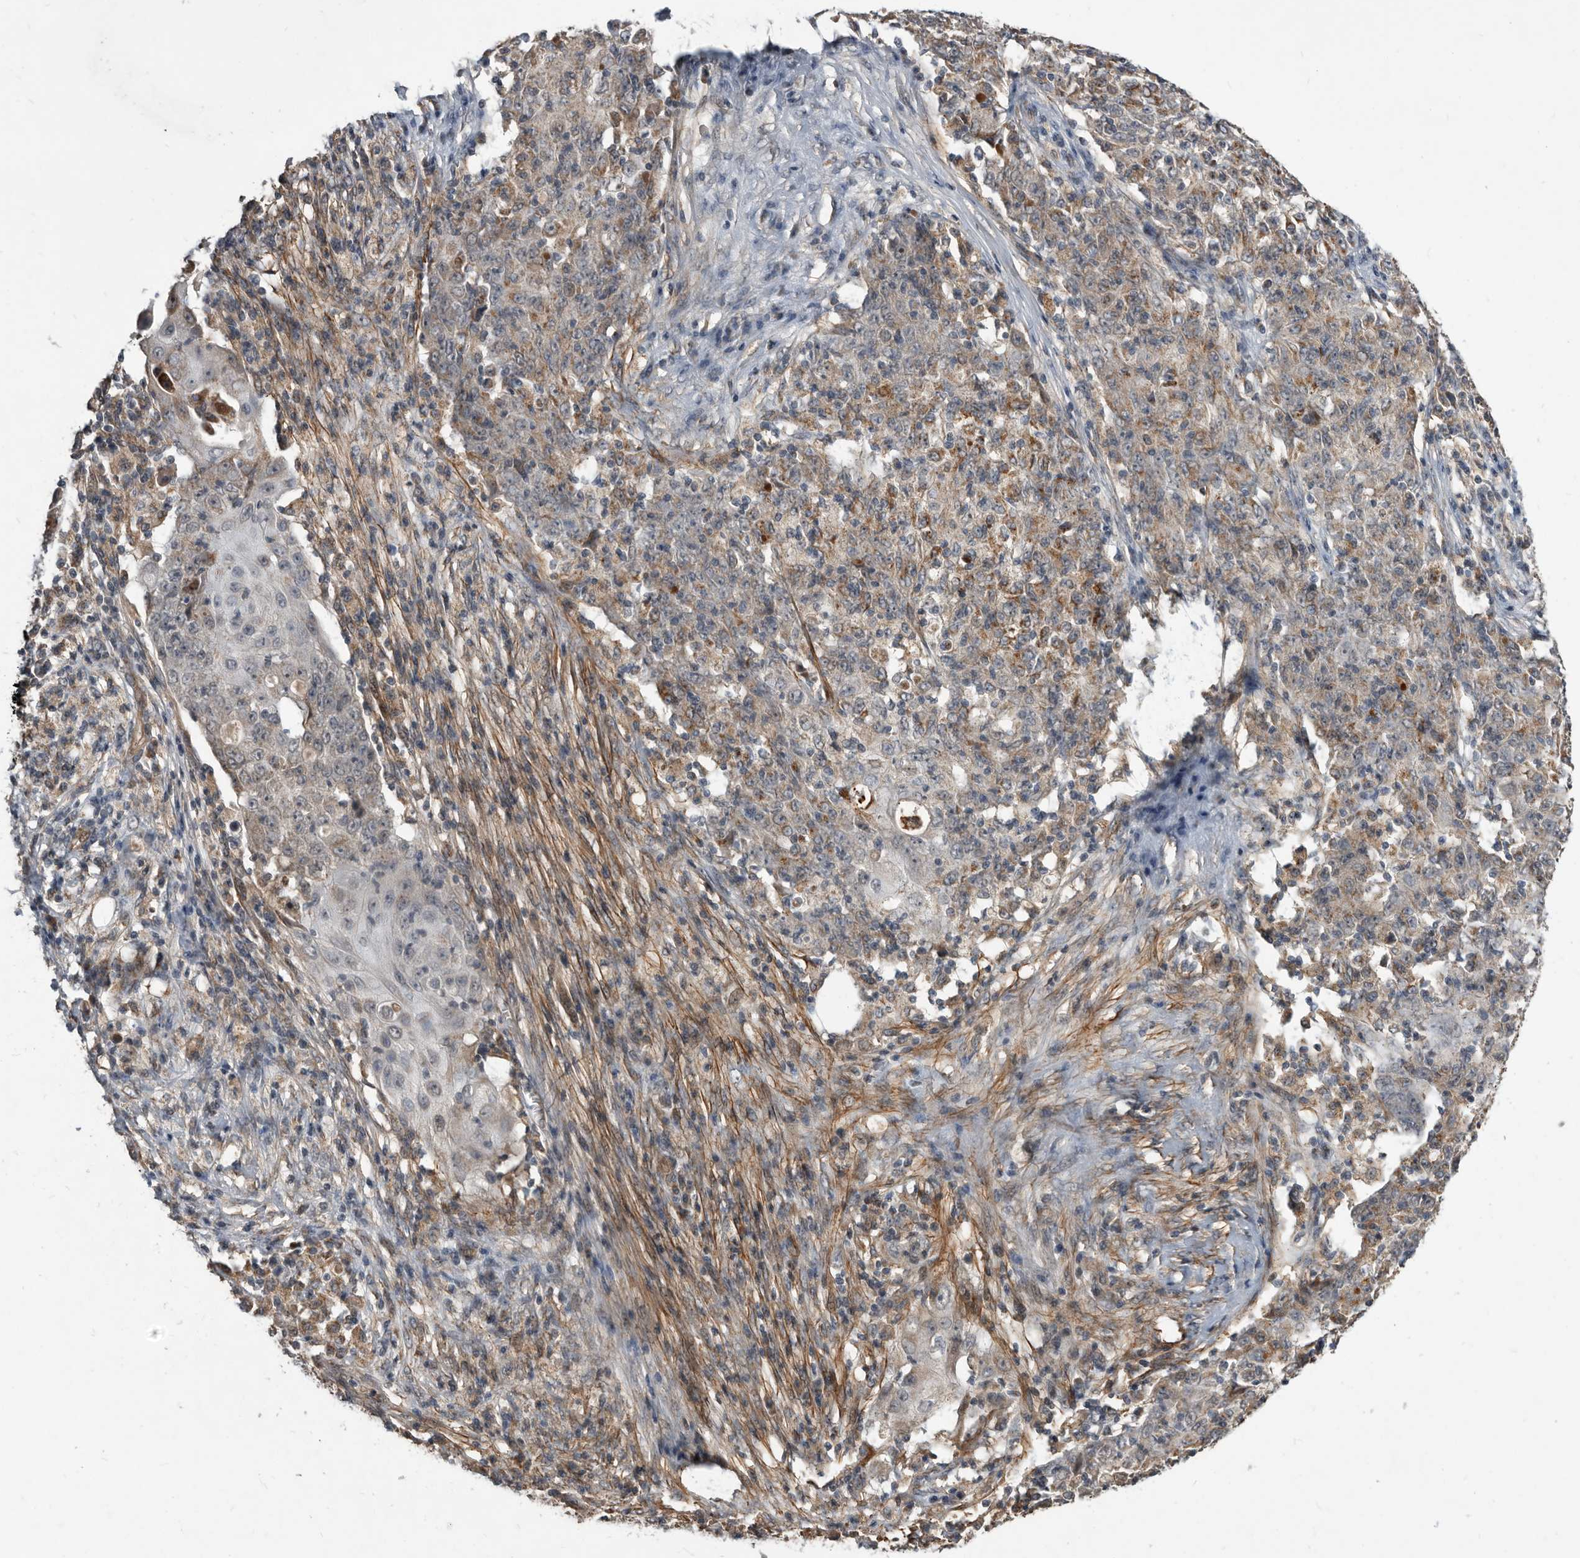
{"staining": {"intensity": "moderate", "quantity": "25%-75%", "location": "cytoplasmic/membranous"}, "tissue": "ovarian cancer", "cell_type": "Tumor cells", "image_type": "cancer", "snomed": [{"axis": "morphology", "description": "Carcinoma, endometroid"}, {"axis": "topography", "description": "Ovary"}], "caption": "There is medium levels of moderate cytoplasmic/membranous expression in tumor cells of endometroid carcinoma (ovarian), as demonstrated by immunohistochemical staining (brown color).", "gene": "PI15", "patient": {"sex": "female", "age": 42}}